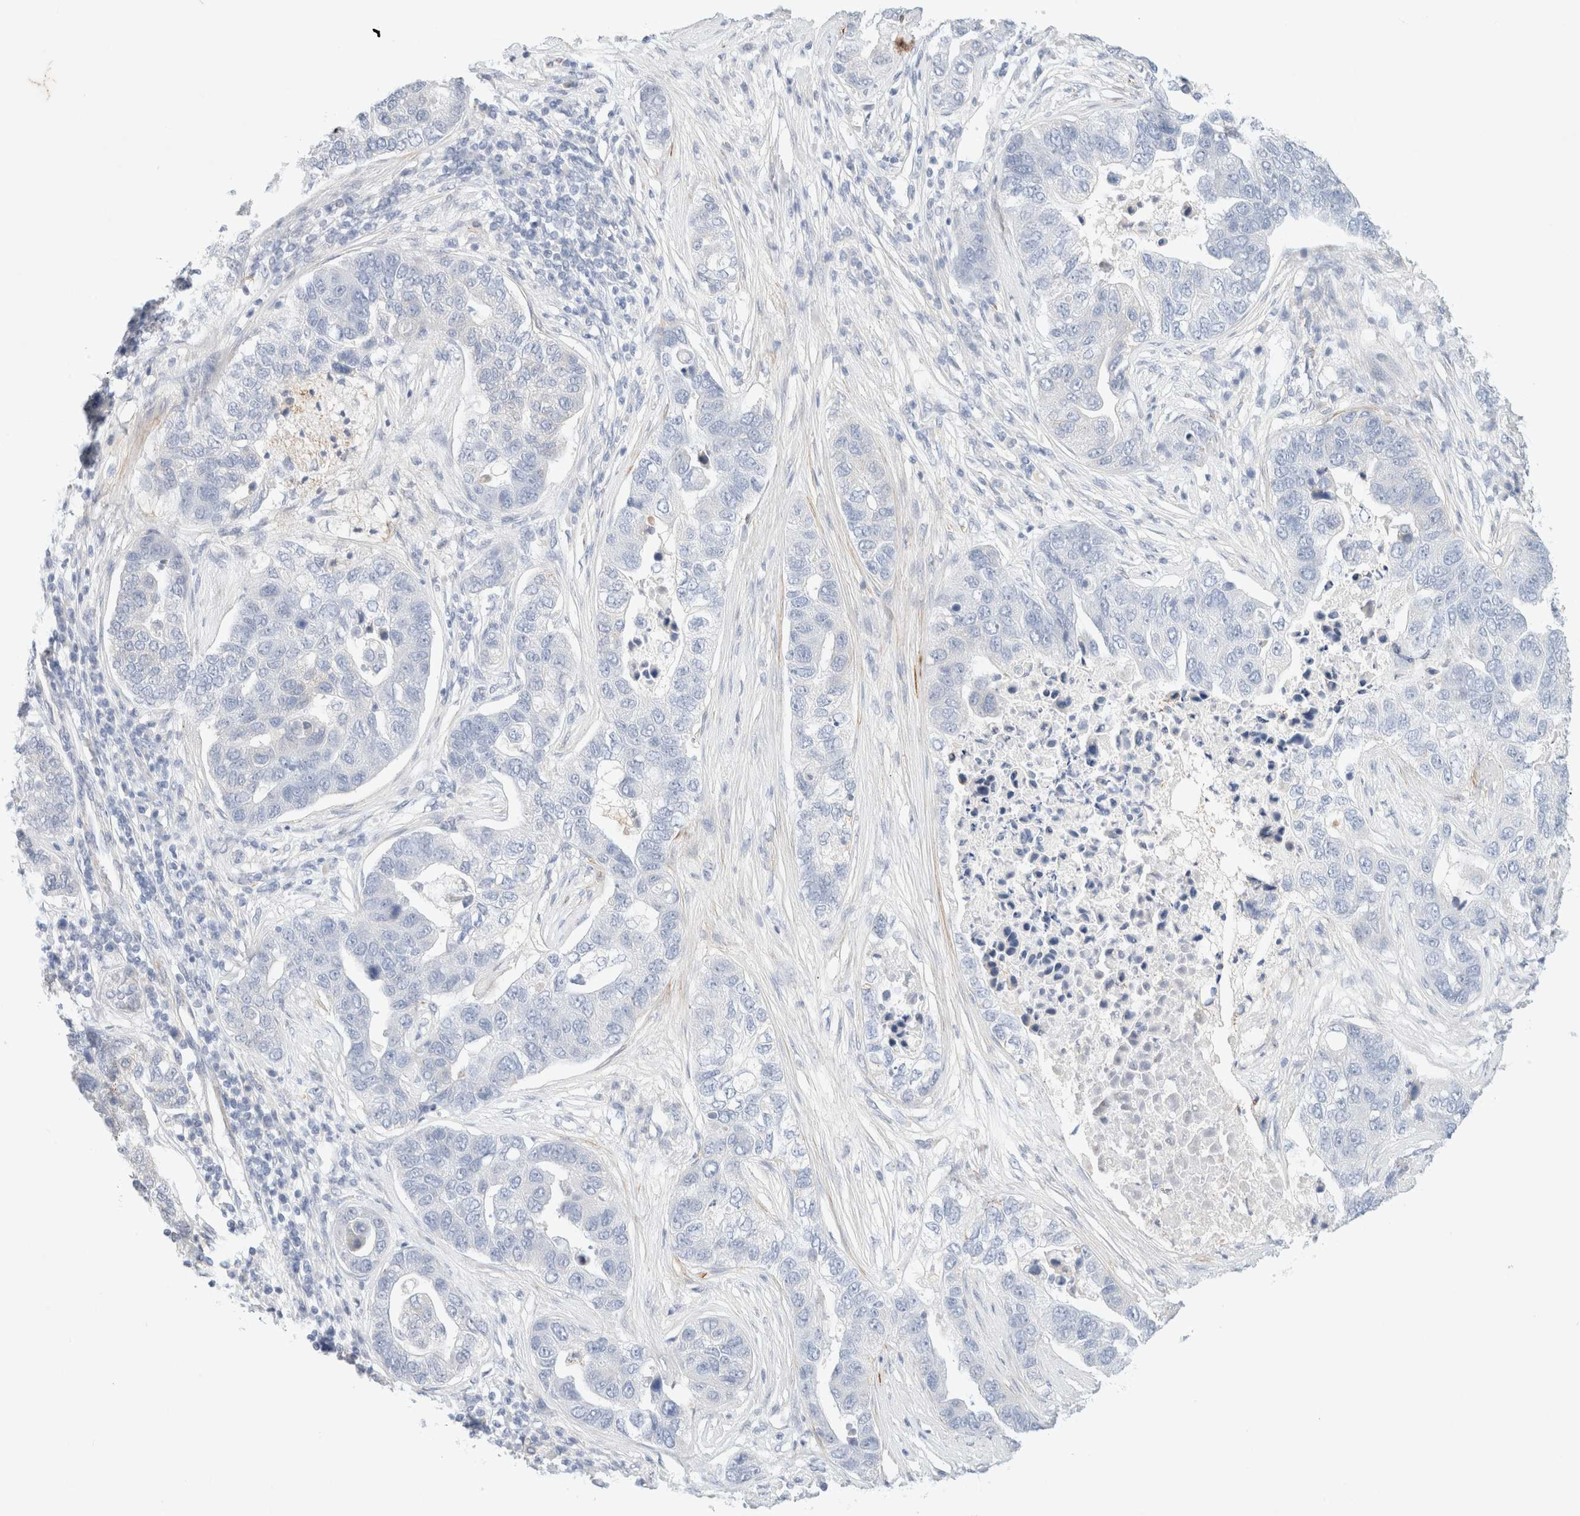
{"staining": {"intensity": "negative", "quantity": "none", "location": "none"}, "tissue": "pancreatic cancer", "cell_type": "Tumor cells", "image_type": "cancer", "snomed": [{"axis": "morphology", "description": "Adenocarcinoma, NOS"}, {"axis": "topography", "description": "Pancreas"}], "caption": "IHC of pancreatic cancer (adenocarcinoma) shows no staining in tumor cells. The staining was performed using DAB (3,3'-diaminobenzidine) to visualize the protein expression in brown, while the nuclei were stained in blue with hematoxylin (Magnification: 20x).", "gene": "SLC25A48", "patient": {"sex": "female", "age": 61}}